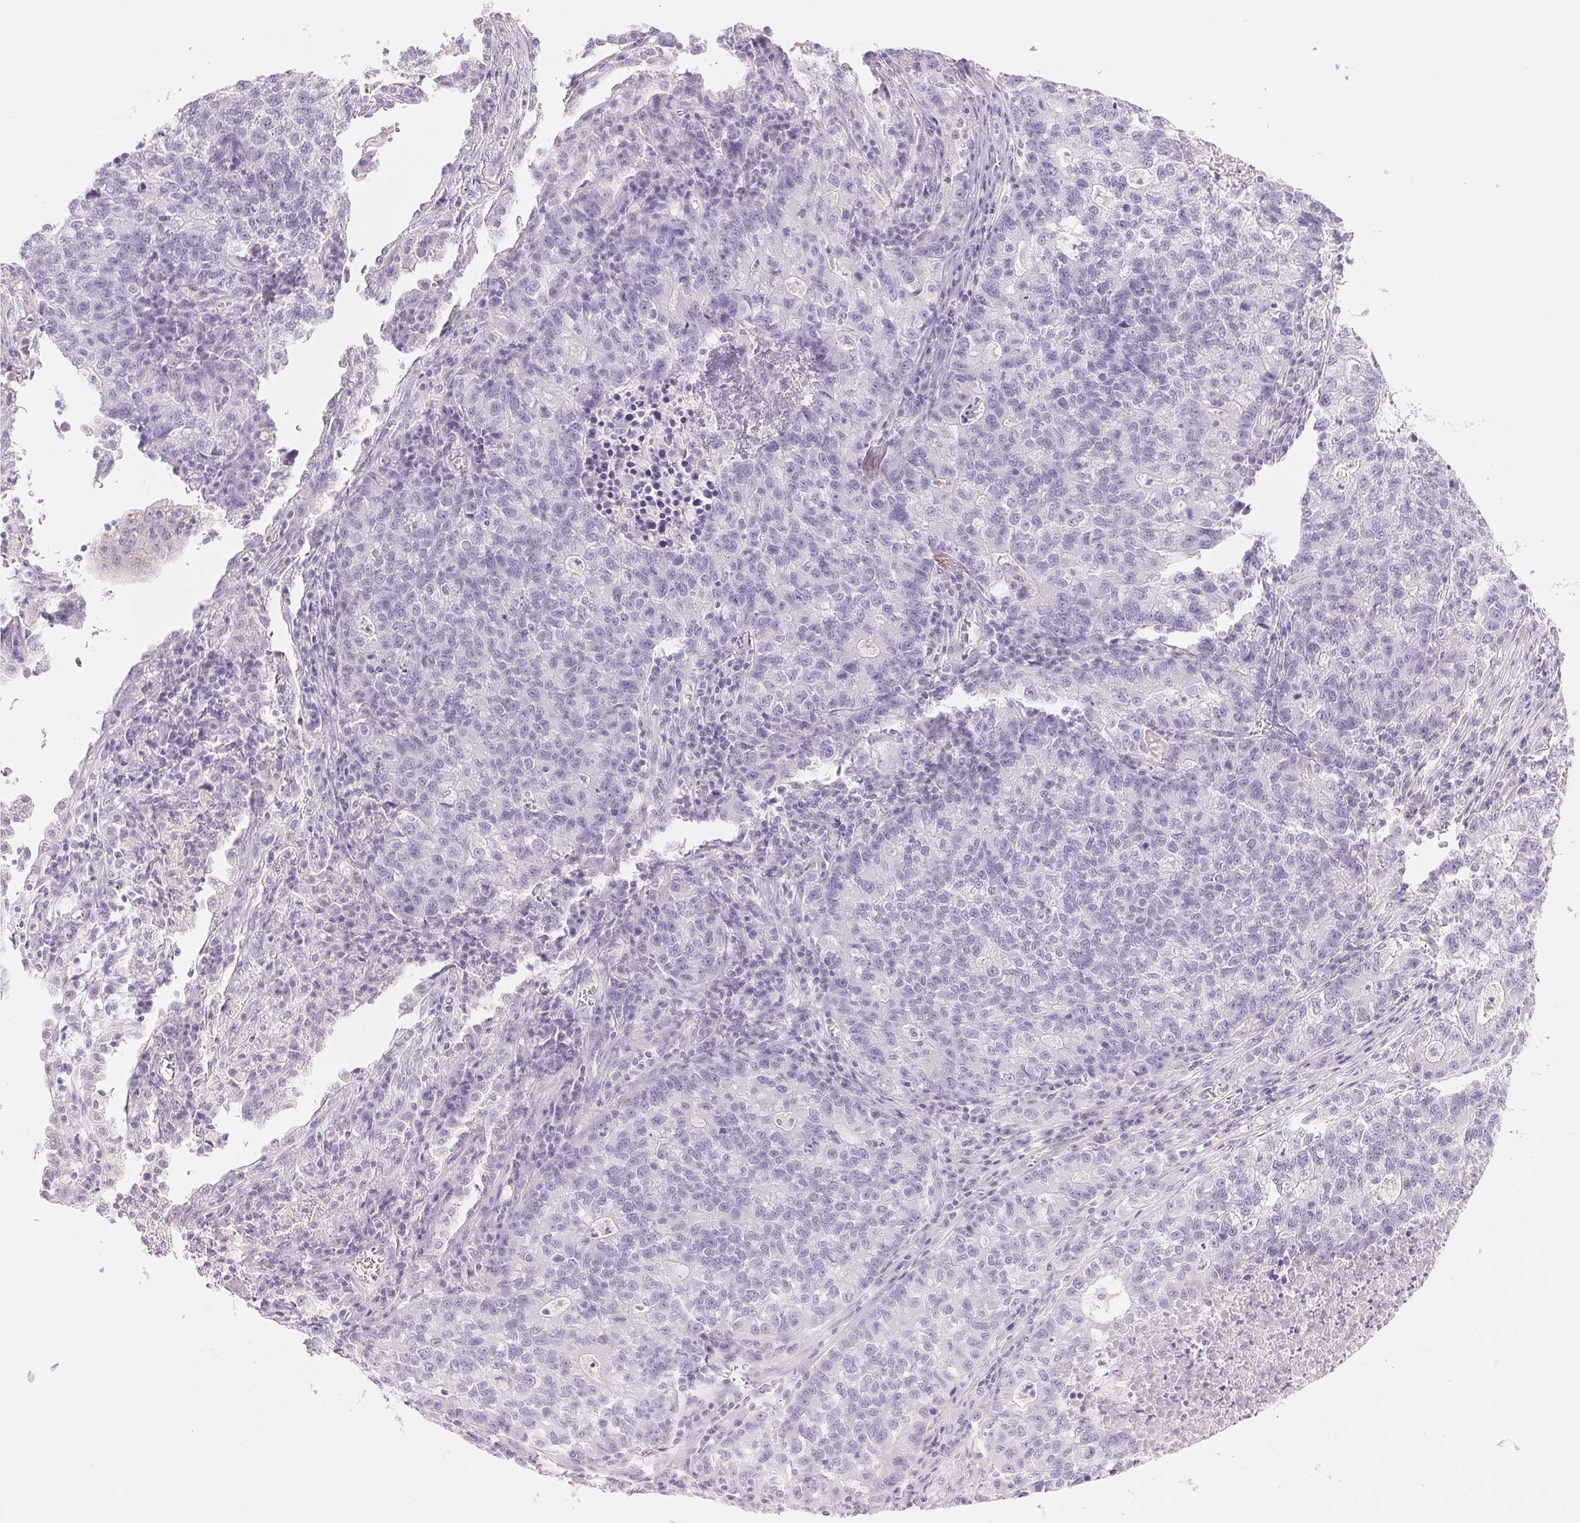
{"staining": {"intensity": "negative", "quantity": "none", "location": "none"}, "tissue": "lung cancer", "cell_type": "Tumor cells", "image_type": "cancer", "snomed": [{"axis": "morphology", "description": "Adenocarcinoma, NOS"}, {"axis": "topography", "description": "Lung"}], "caption": "Histopathology image shows no significant protein positivity in tumor cells of adenocarcinoma (lung).", "gene": "HSD17B2", "patient": {"sex": "male", "age": 57}}